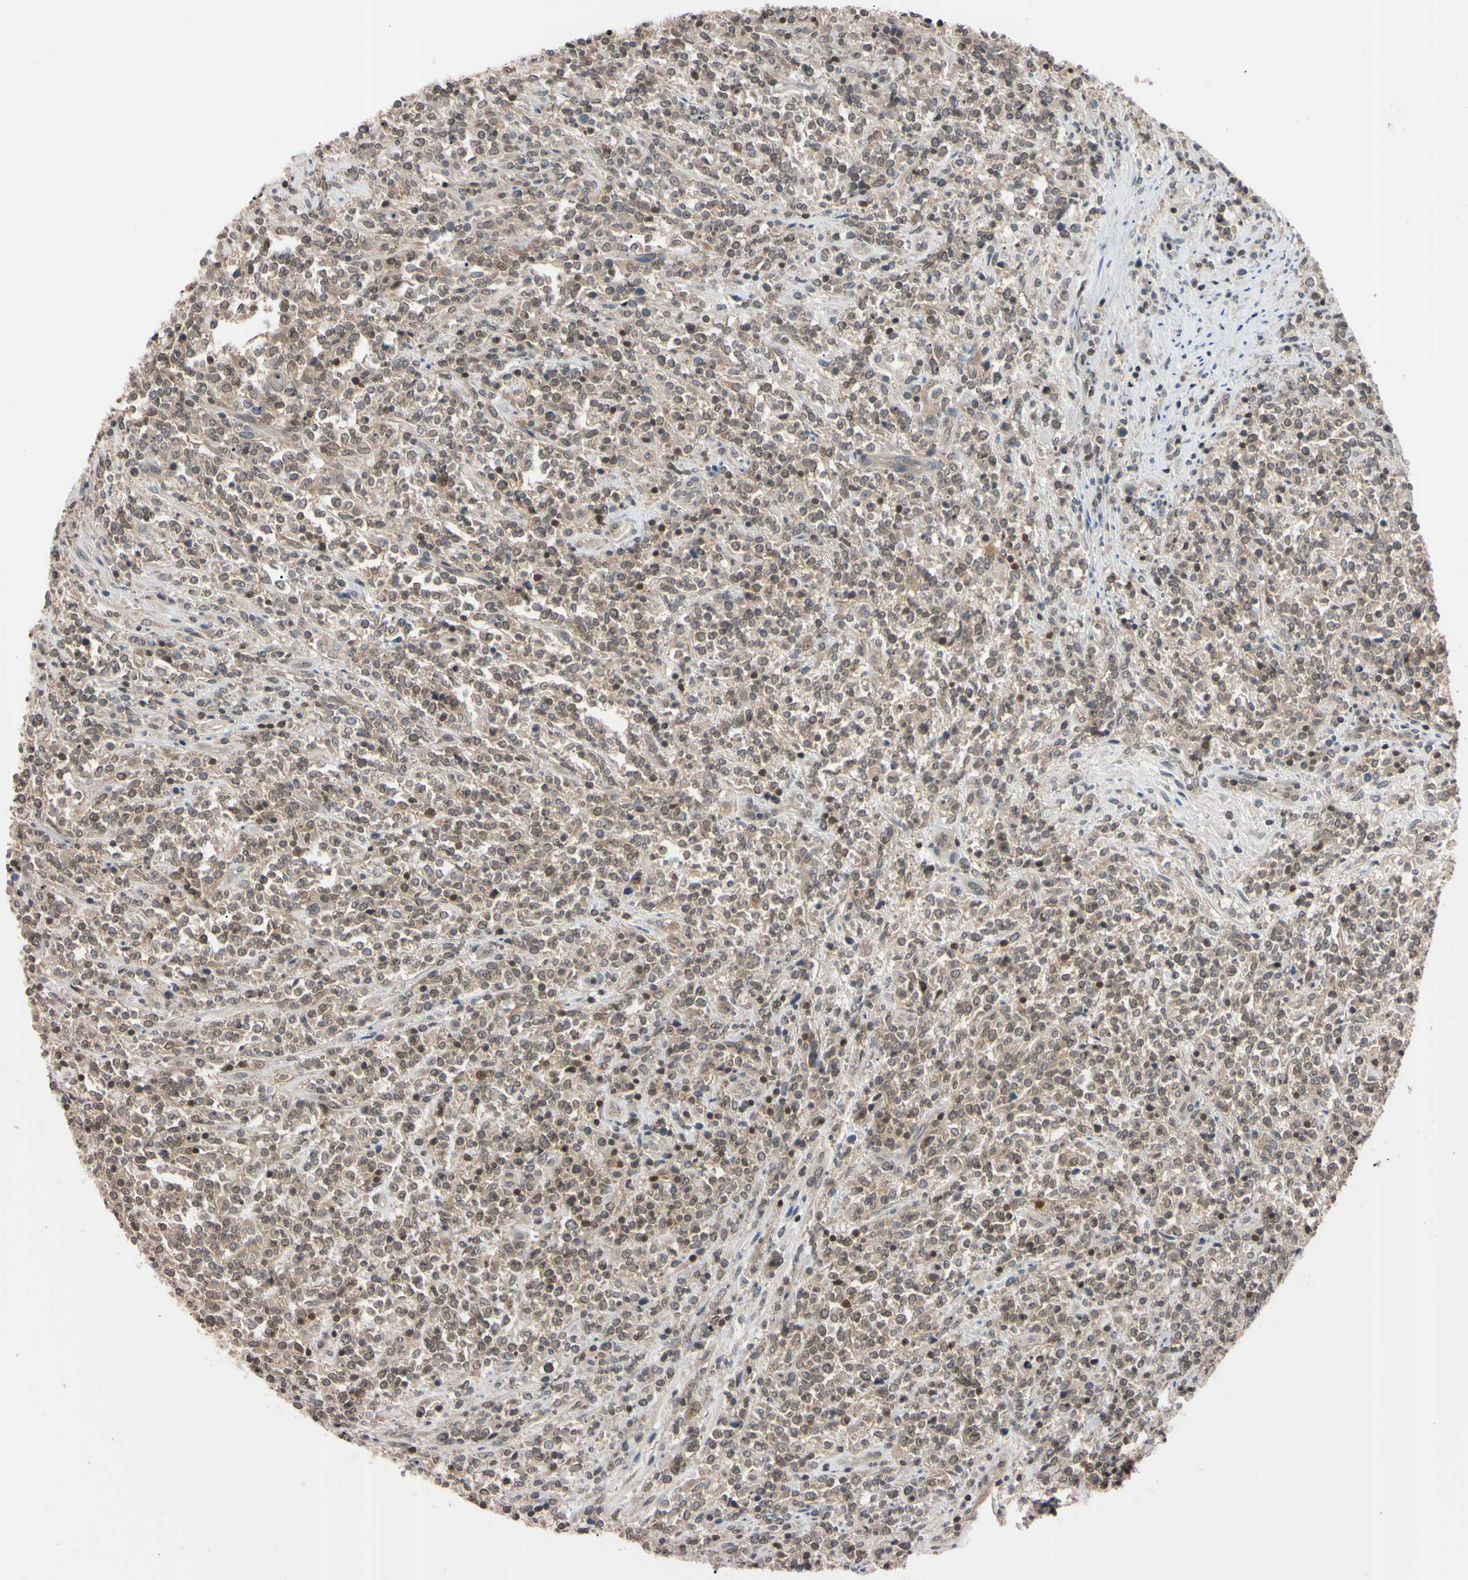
{"staining": {"intensity": "weak", "quantity": "25%-75%", "location": "cytoplasmic/membranous,nuclear"}, "tissue": "lymphoma", "cell_type": "Tumor cells", "image_type": "cancer", "snomed": [{"axis": "morphology", "description": "Malignant lymphoma, non-Hodgkin's type, High grade"}, {"axis": "topography", "description": "Soft tissue"}], "caption": "Tumor cells demonstrate low levels of weak cytoplasmic/membranous and nuclear positivity in about 25%-75% of cells in human lymphoma.", "gene": "UBE2I", "patient": {"sex": "male", "age": 18}}